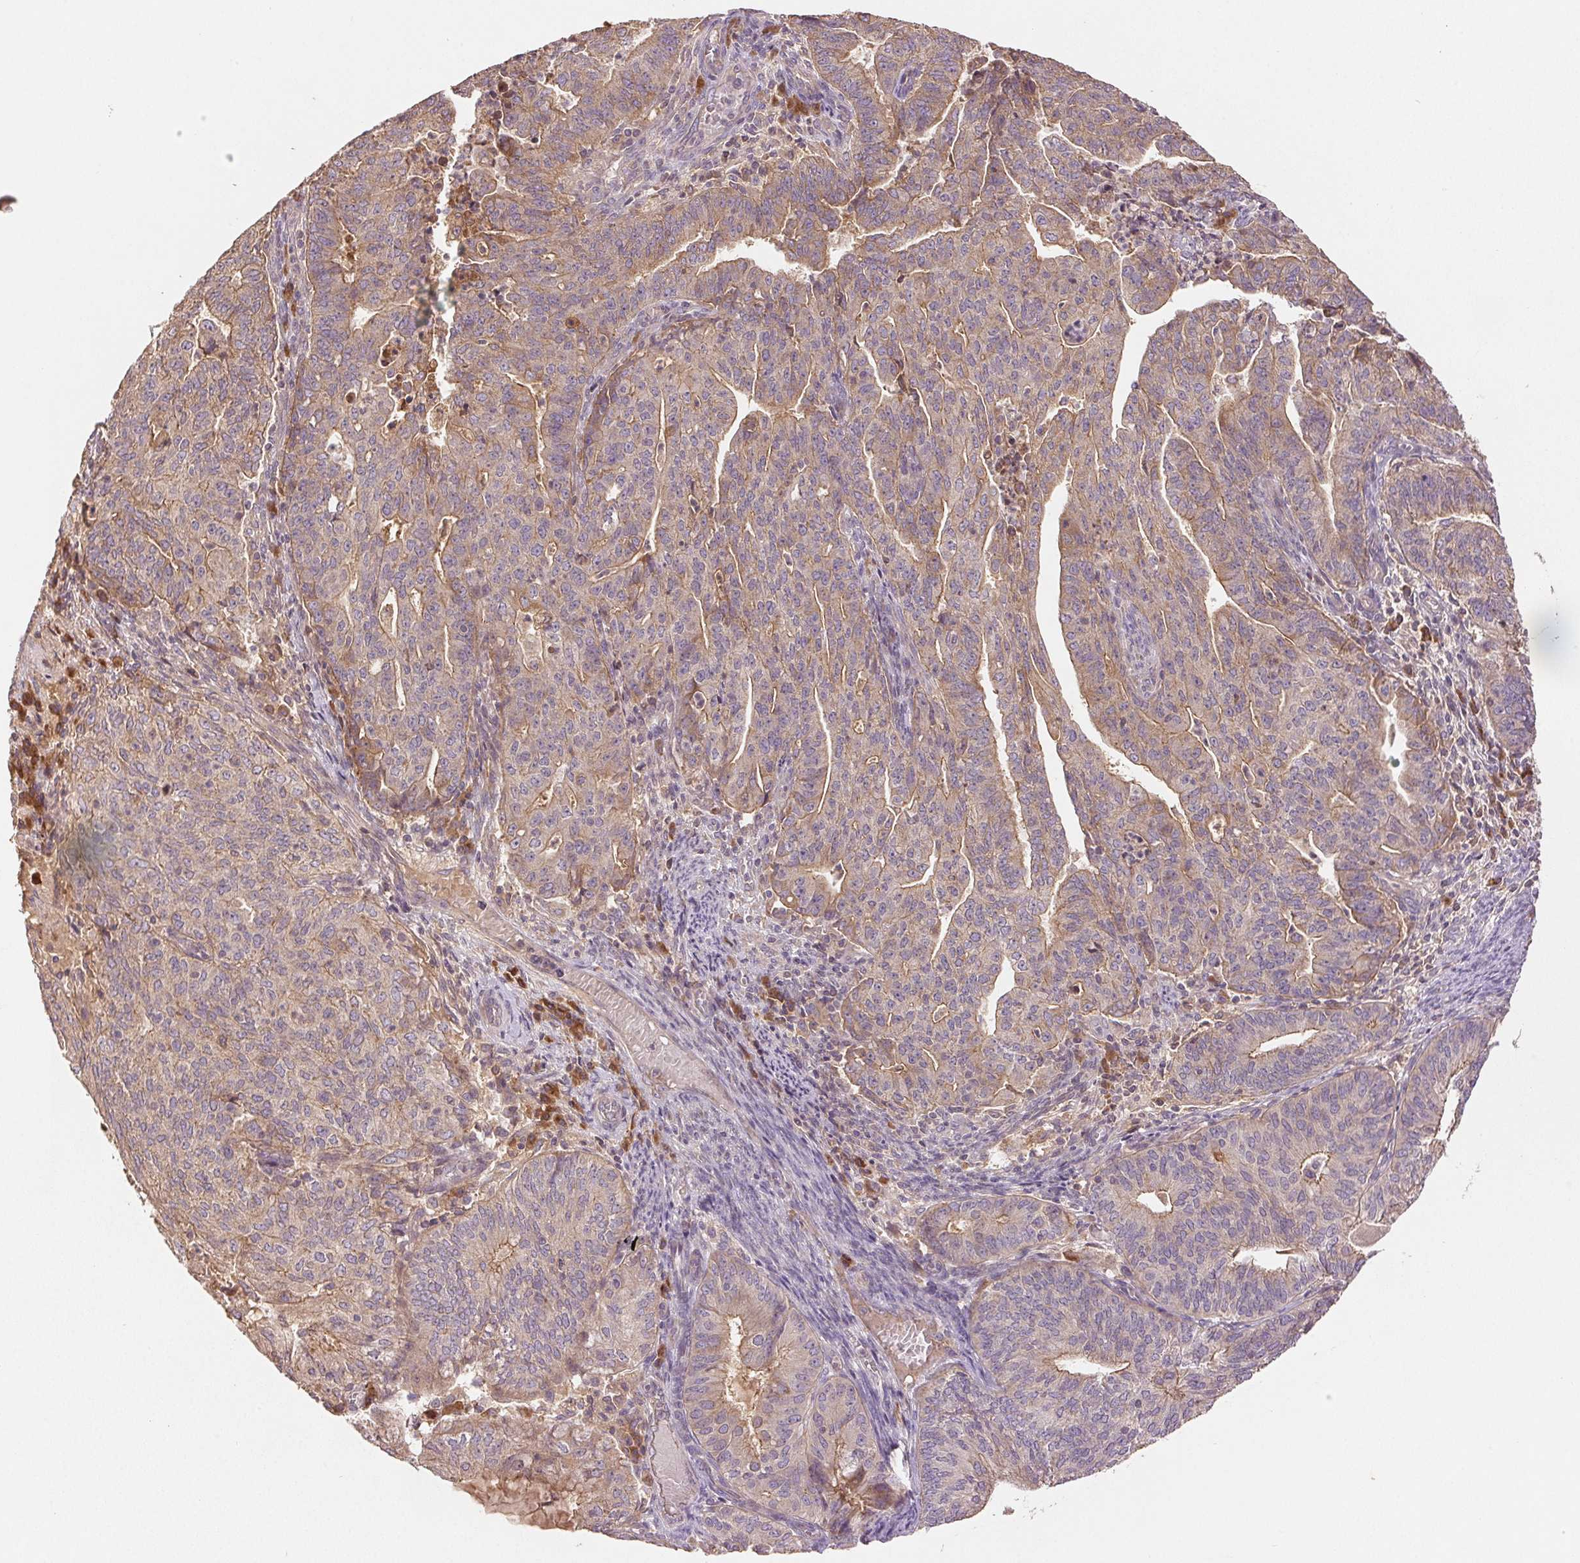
{"staining": {"intensity": "weak", "quantity": "25%-75%", "location": "cytoplasmic/membranous"}, "tissue": "endometrial cancer", "cell_type": "Tumor cells", "image_type": "cancer", "snomed": [{"axis": "morphology", "description": "Adenocarcinoma, NOS"}, {"axis": "topography", "description": "Endometrium"}], "caption": "This histopathology image shows adenocarcinoma (endometrial) stained with immunohistochemistry (IHC) to label a protein in brown. The cytoplasmic/membranous of tumor cells show weak positivity for the protein. Nuclei are counter-stained blue.", "gene": "YIF1B", "patient": {"sex": "female", "age": 82}}